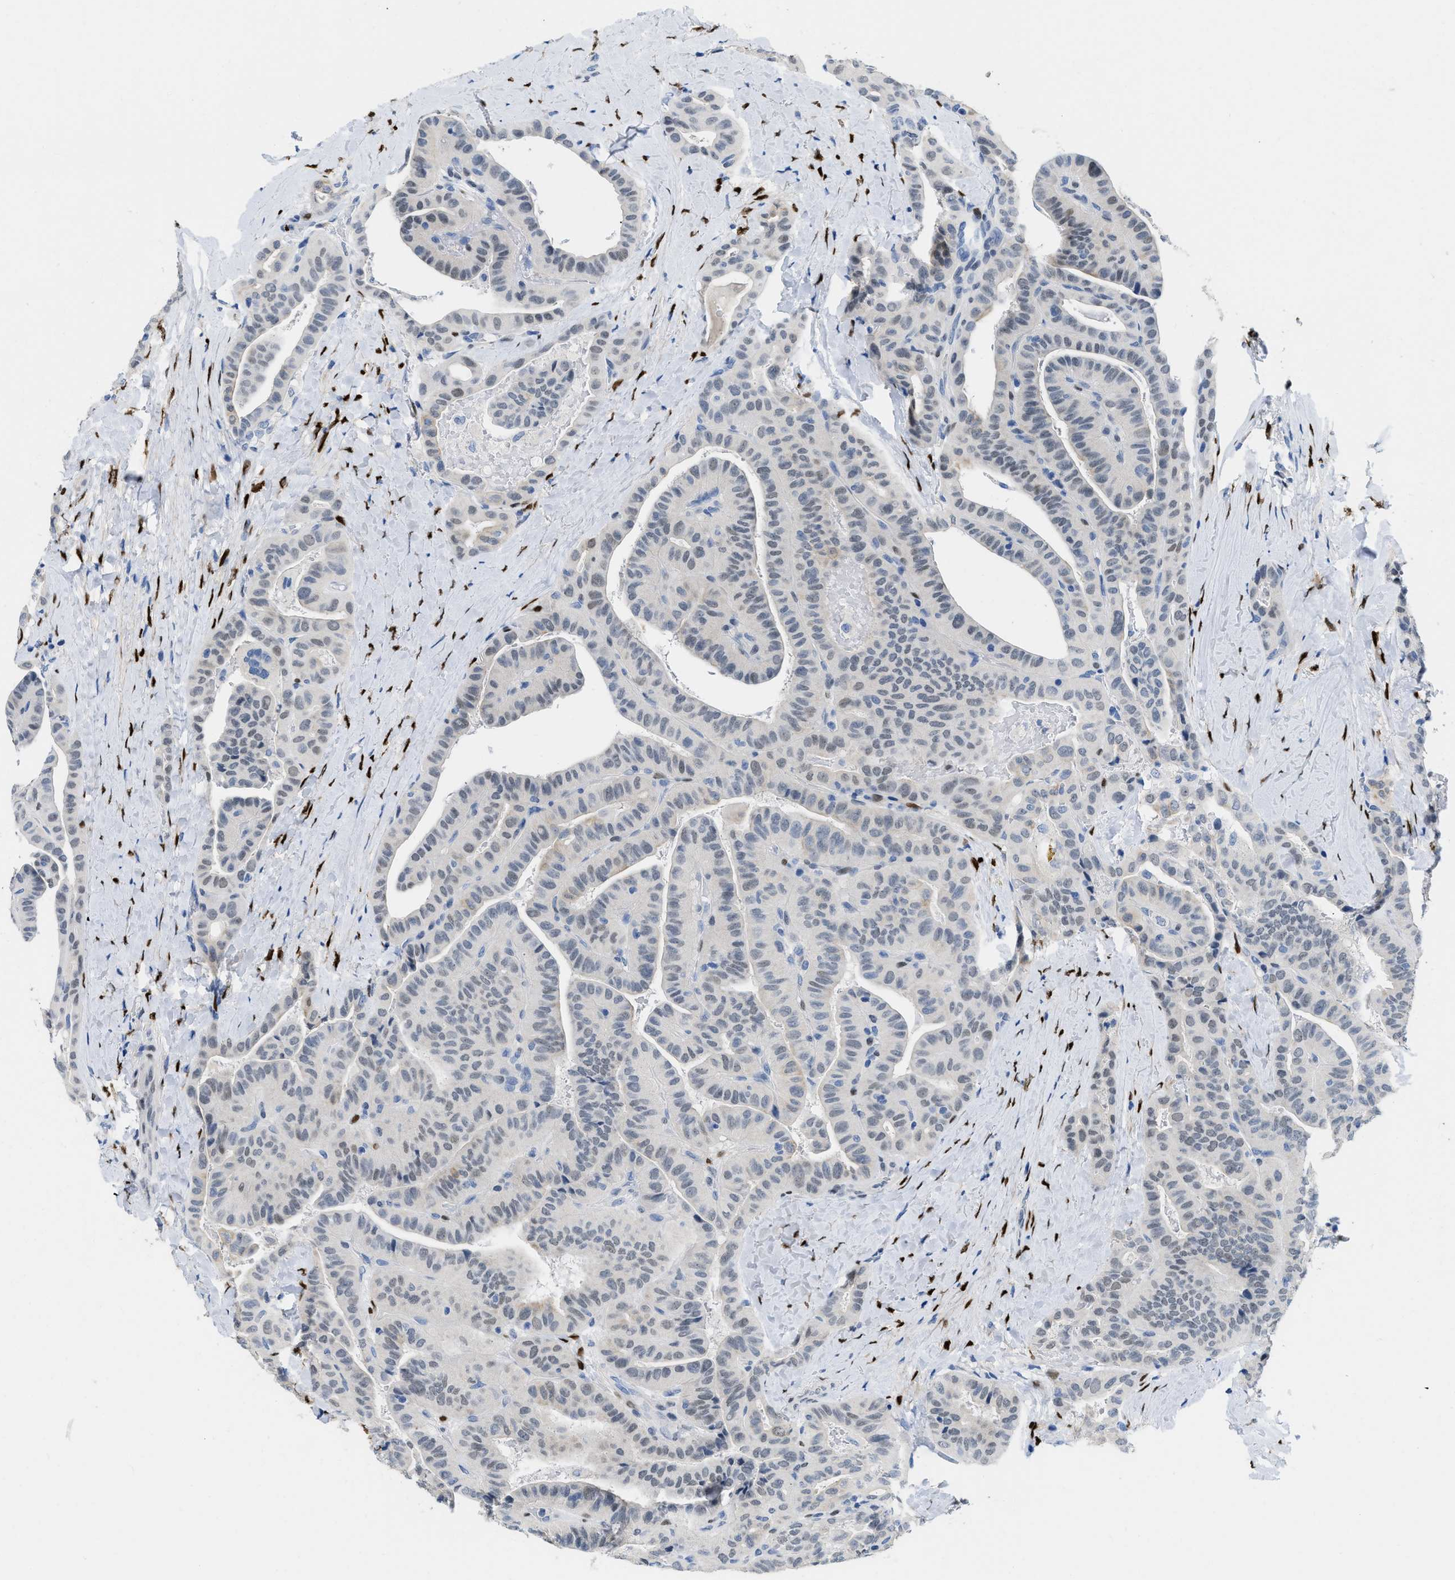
{"staining": {"intensity": "weak", "quantity": "<25%", "location": "nuclear"}, "tissue": "thyroid cancer", "cell_type": "Tumor cells", "image_type": "cancer", "snomed": [{"axis": "morphology", "description": "Papillary adenocarcinoma, NOS"}, {"axis": "topography", "description": "Thyroid gland"}], "caption": "There is no significant staining in tumor cells of papillary adenocarcinoma (thyroid). (Stains: DAB immunohistochemistry with hematoxylin counter stain, Microscopy: brightfield microscopy at high magnification).", "gene": "NFIX", "patient": {"sex": "male", "age": 77}}